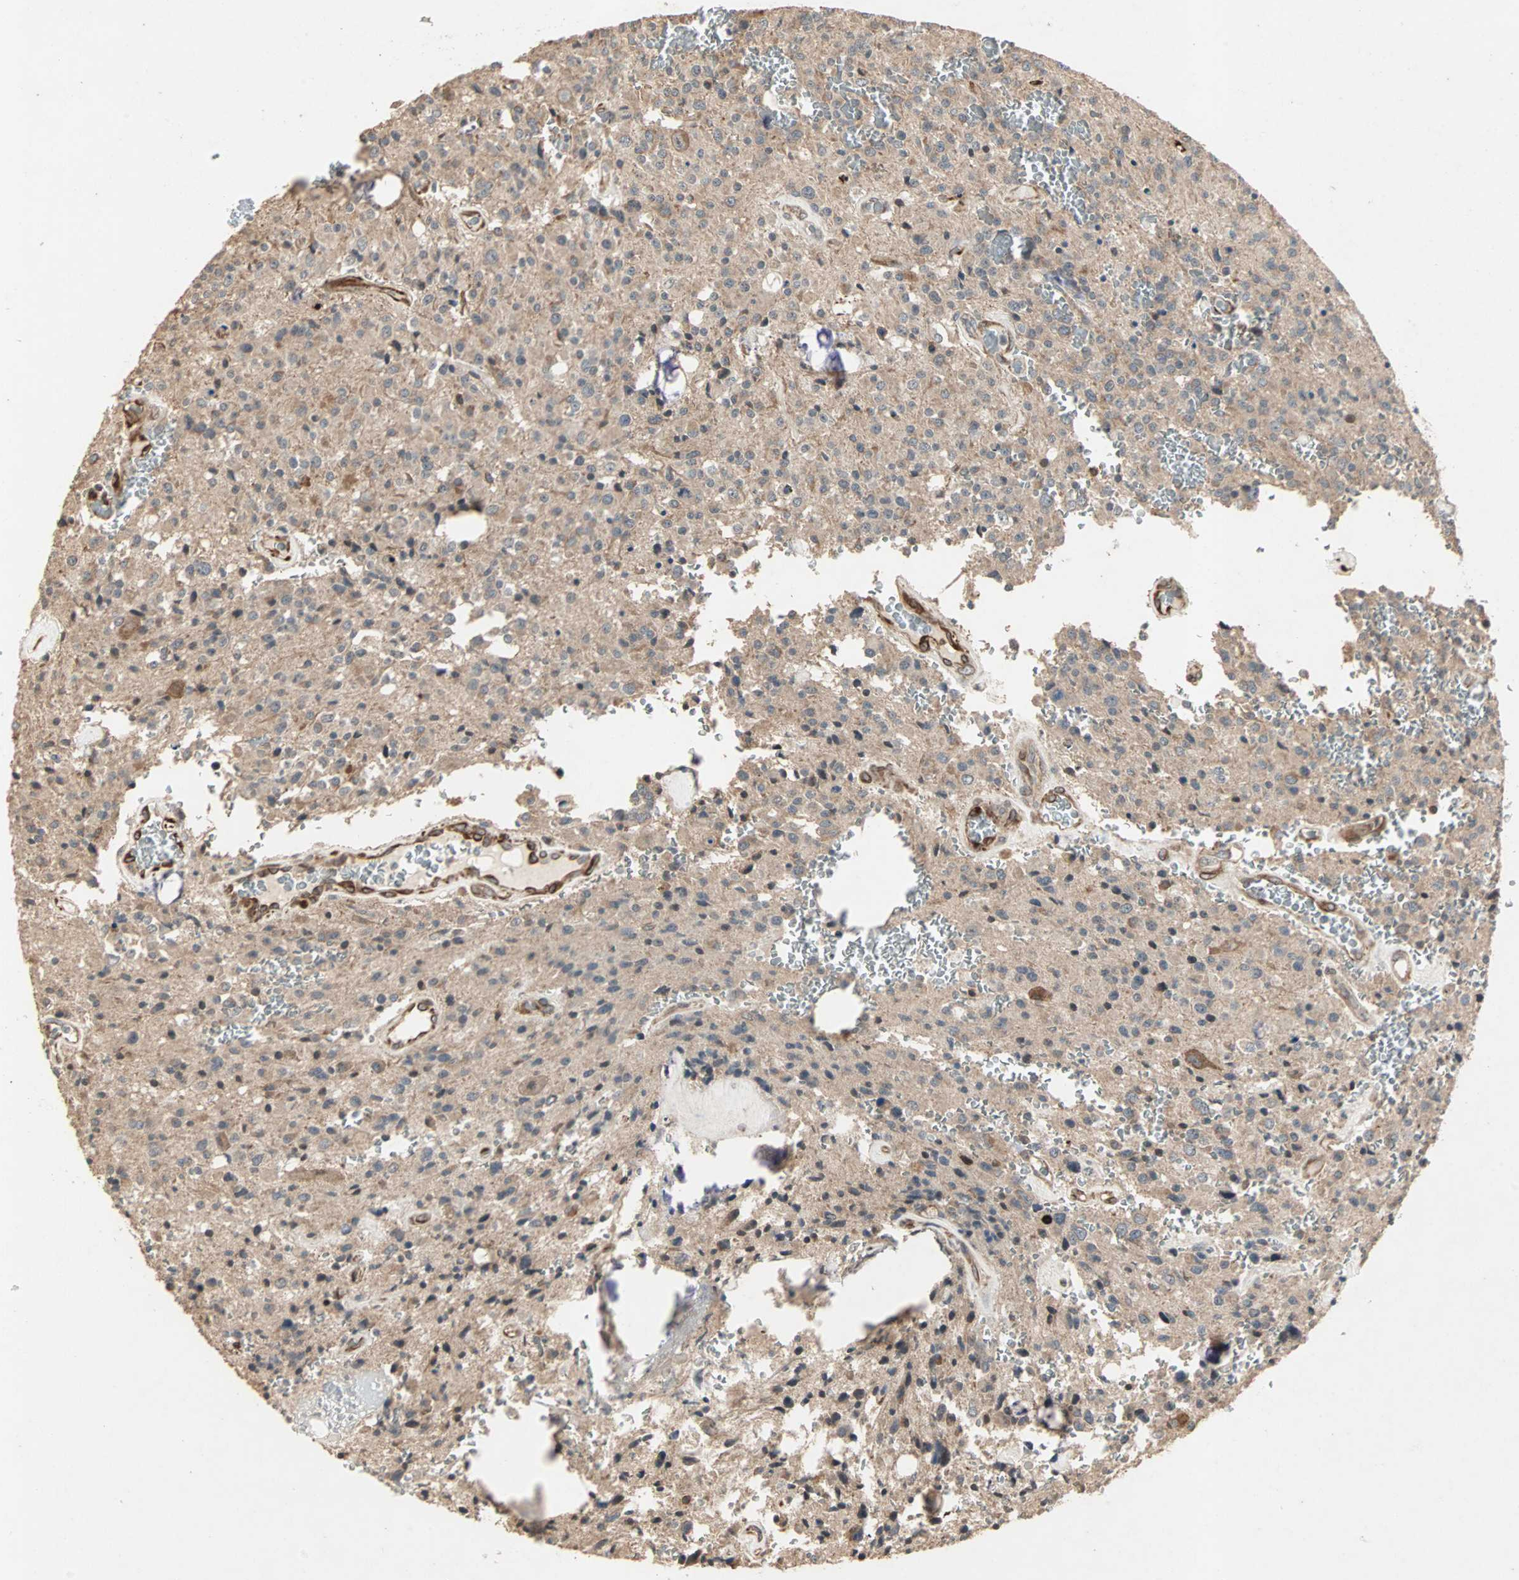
{"staining": {"intensity": "weak", "quantity": "<25%", "location": "cytoplasmic/membranous"}, "tissue": "glioma", "cell_type": "Tumor cells", "image_type": "cancer", "snomed": [{"axis": "morphology", "description": "Glioma, malignant, Low grade"}, {"axis": "topography", "description": "Brain"}], "caption": "IHC of glioma exhibits no staining in tumor cells.", "gene": "TRPV4", "patient": {"sex": "male", "age": 58}}